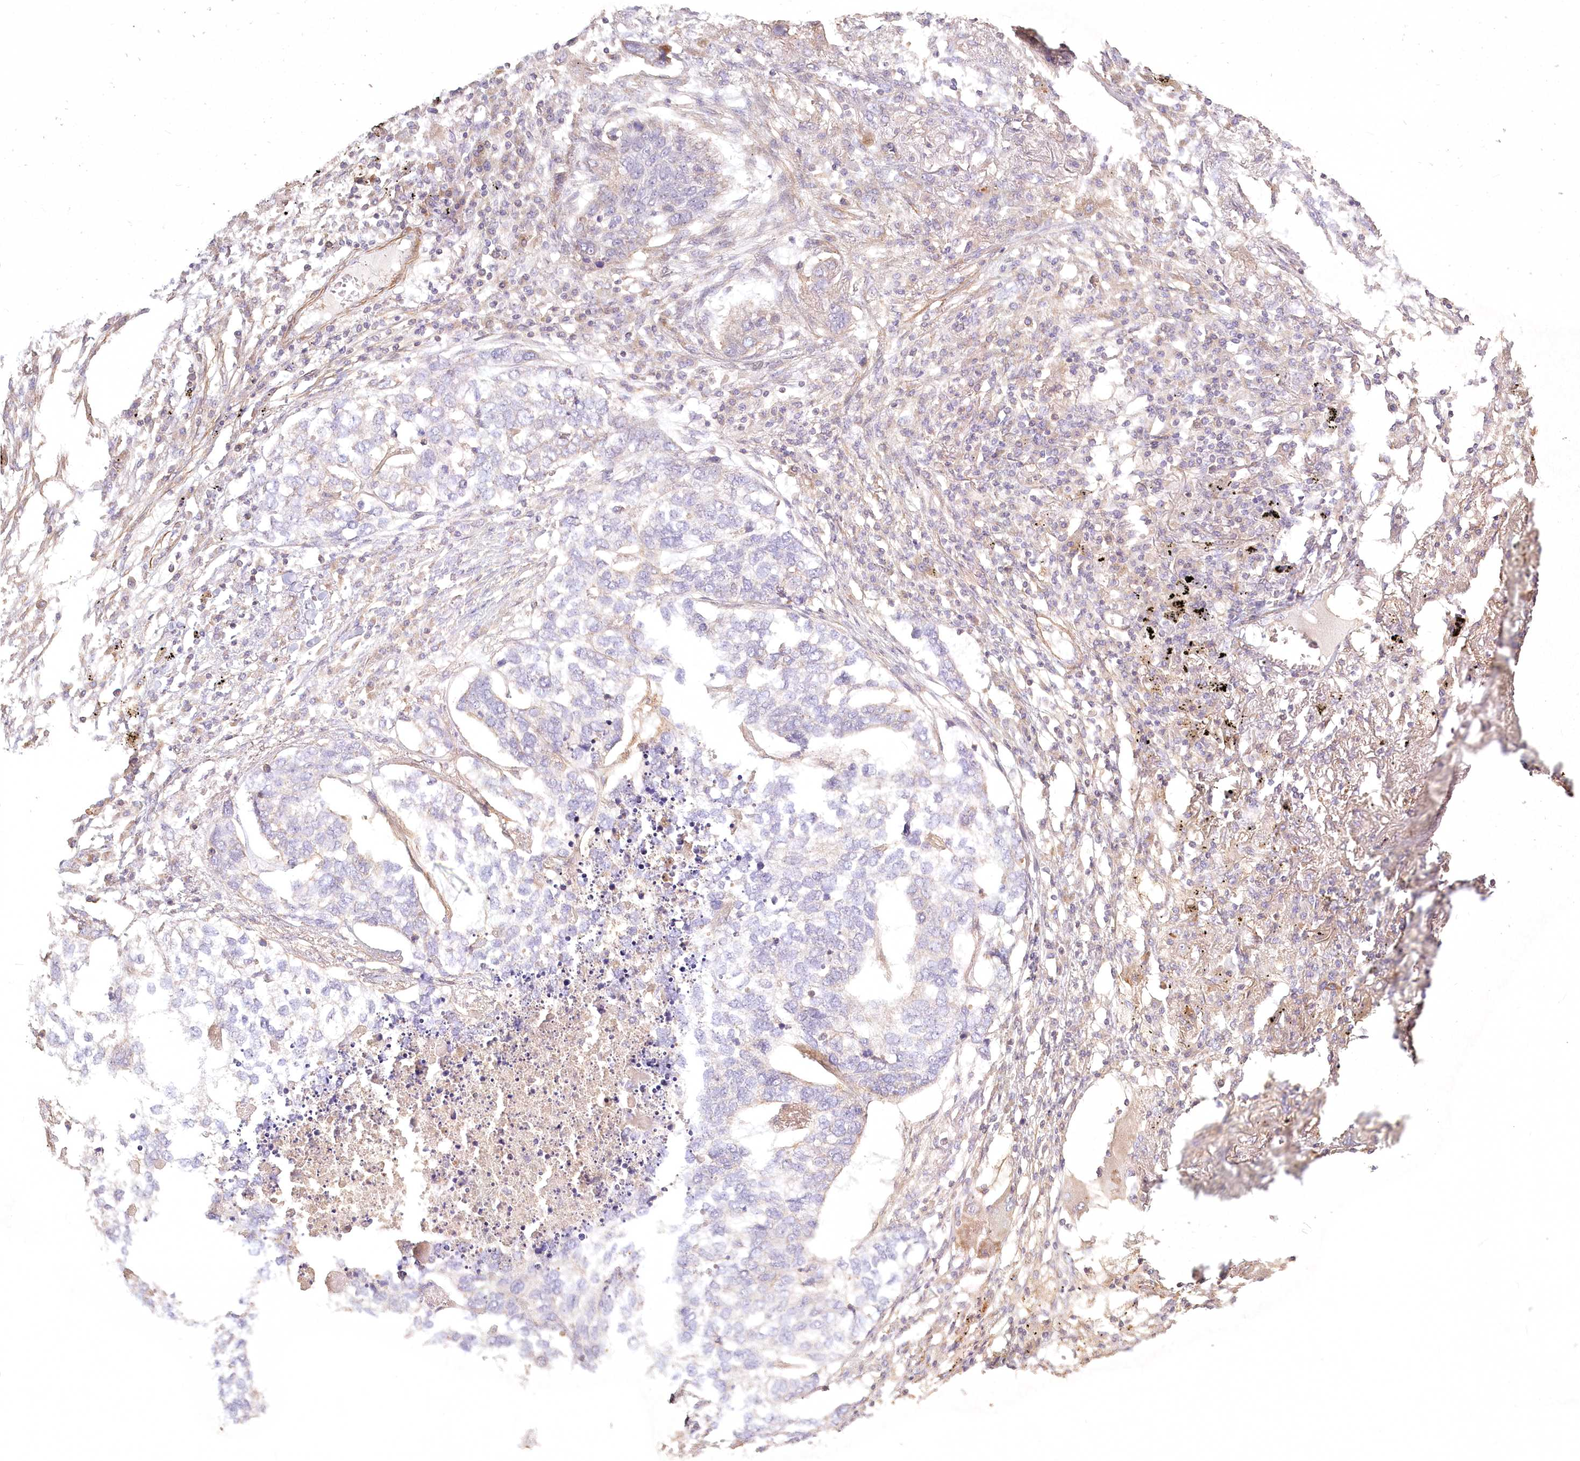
{"staining": {"intensity": "negative", "quantity": "none", "location": "none"}, "tissue": "lung cancer", "cell_type": "Tumor cells", "image_type": "cancer", "snomed": [{"axis": "morphology", "description": "Squamous cell carcinoma, NOS"}, {"axis": "topography", "description": "Lung"}], "caption": "There is no significant staining in tumor cells of squamous cell carcinoma (lung).", "gene": "INPP4B", "patient": {"sex": "female", "age": 63}}